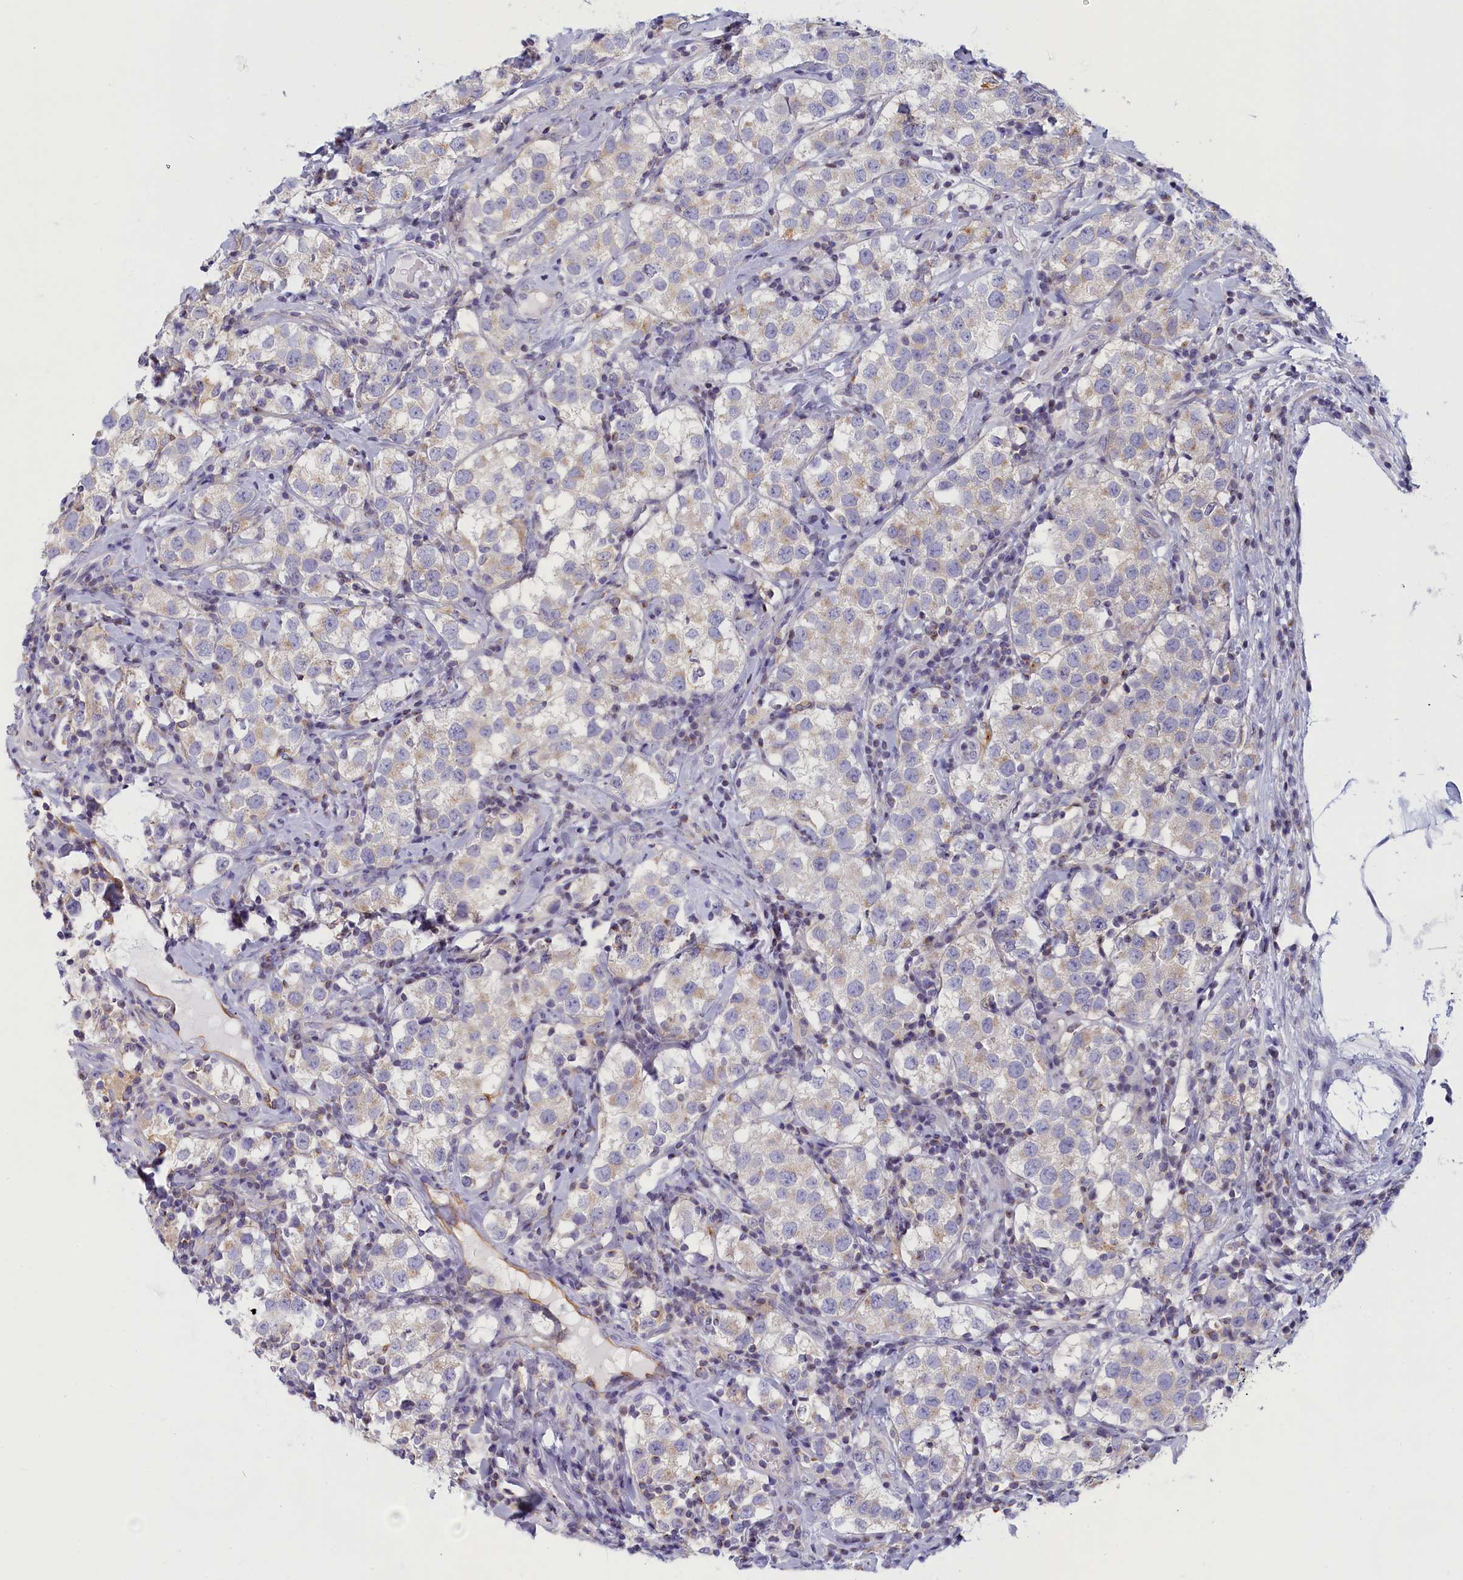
{"staining": {"intensity": "negative", "quantity": "none", "location": "none"}, "tissue": "testis cancer", "cell_type": "Tumor cells", "image_type": "cancer", "snomed": [{"axis": "morphology", "description": "Seminoma, NOS"}, {"axis": "topography", "description": "Testis"}], "caption": "Immunohistochemistry (IHC) of testis cancer reveals no expression in tumor cells. (Immunohistochemistry, brightfield microscopy, high magnification).", "gene": "NOL10", "patient": {"sex": "male", "age": 34}}